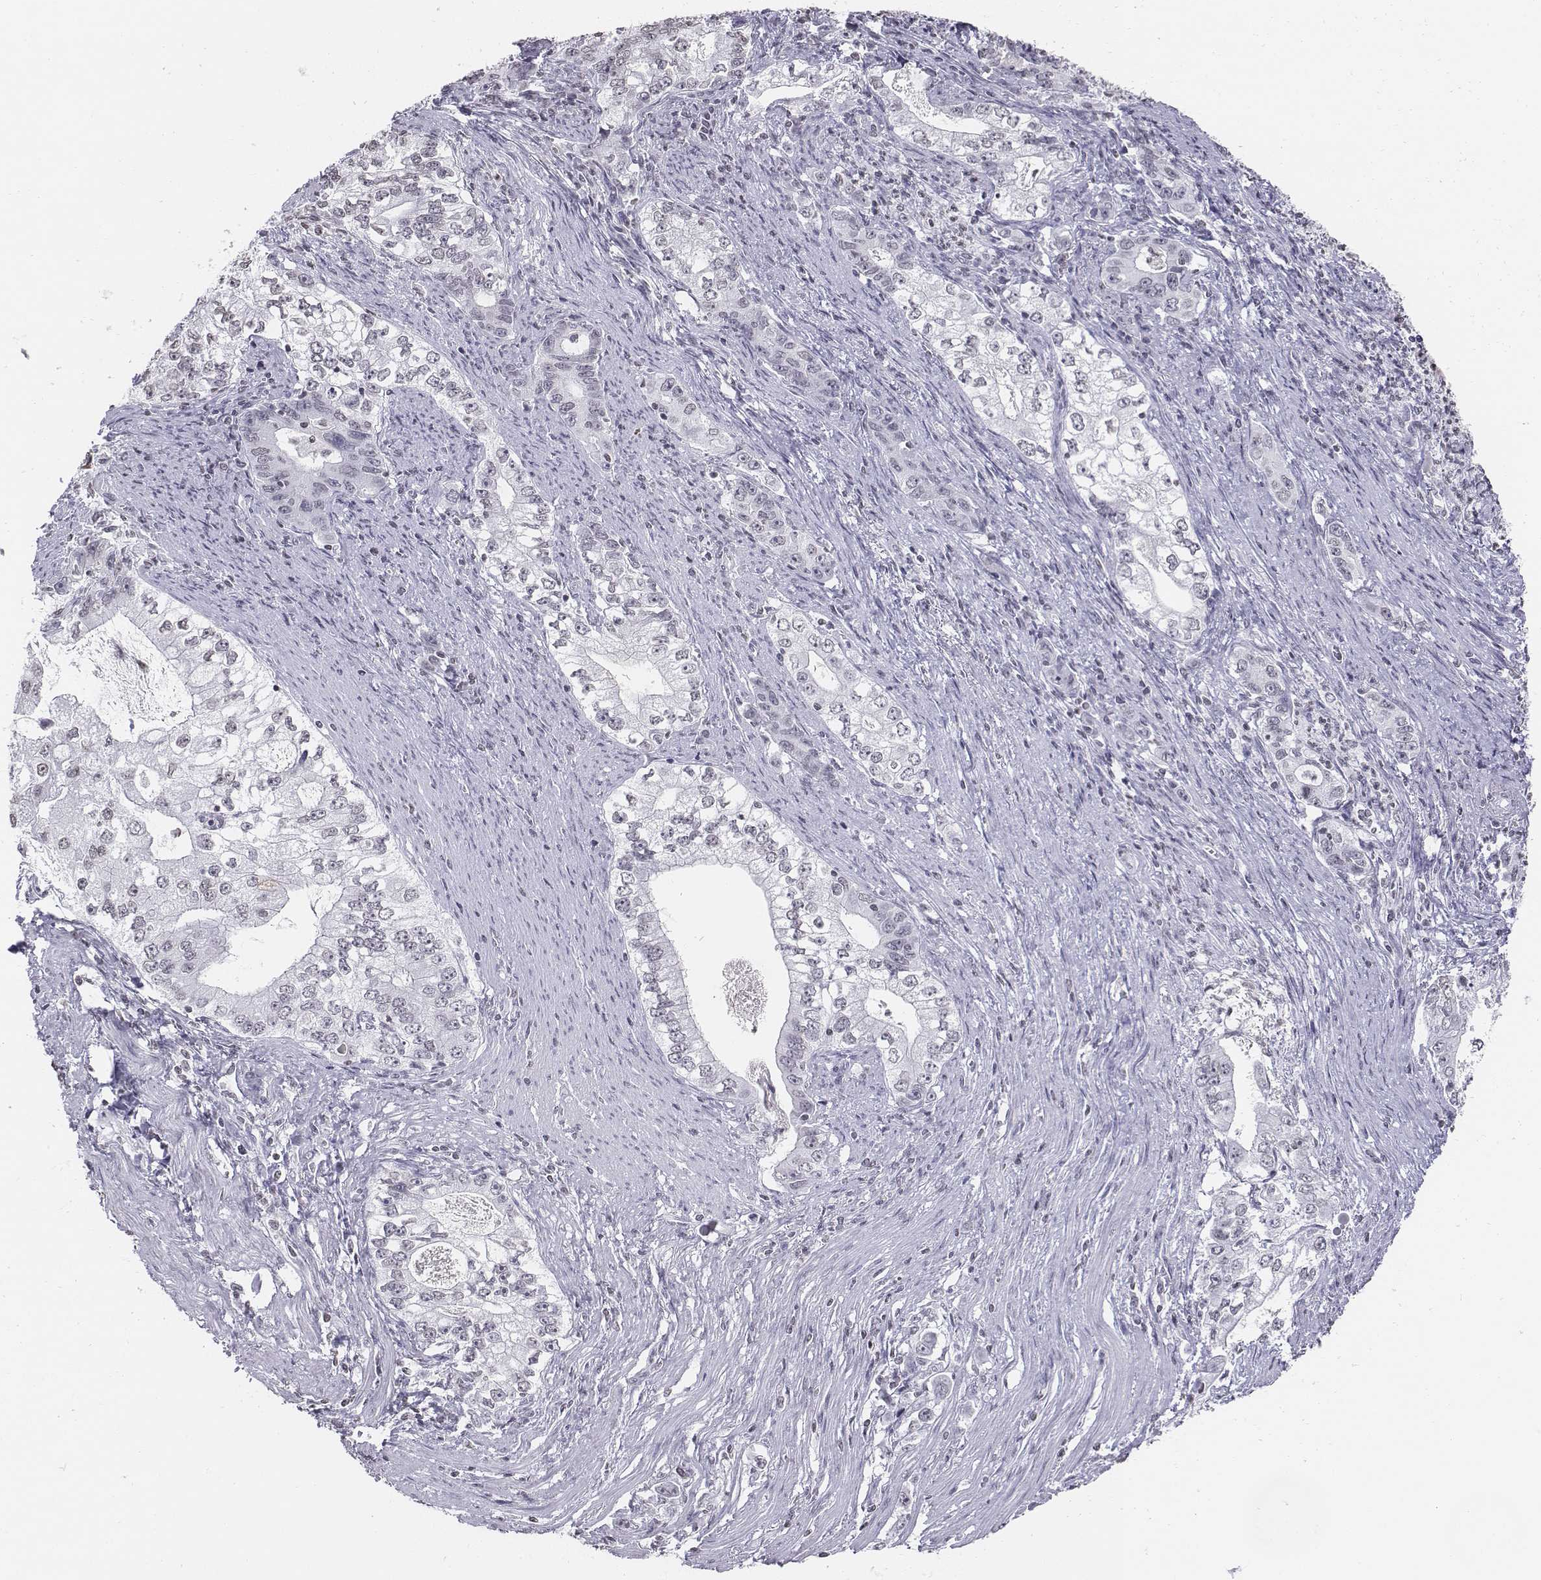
{"staining": {"intensity": "negative", "quantity": "none", "location": "none"}, "tissue": "stomach cancer", "cell_type": "Tumor cells", "image_type": "cancer", "snomed": [{"axis": "morphology", "description": "Adenocarcinoma, NOS"}, {"axis": "topography", "description": "Stomach, lower"}], "caption": "The photomicrograph exhibits no significant staining in tumor cells of stomach cancer.", "gene": "BARHL1", "patient": {"sex": "female", "age": 72}}